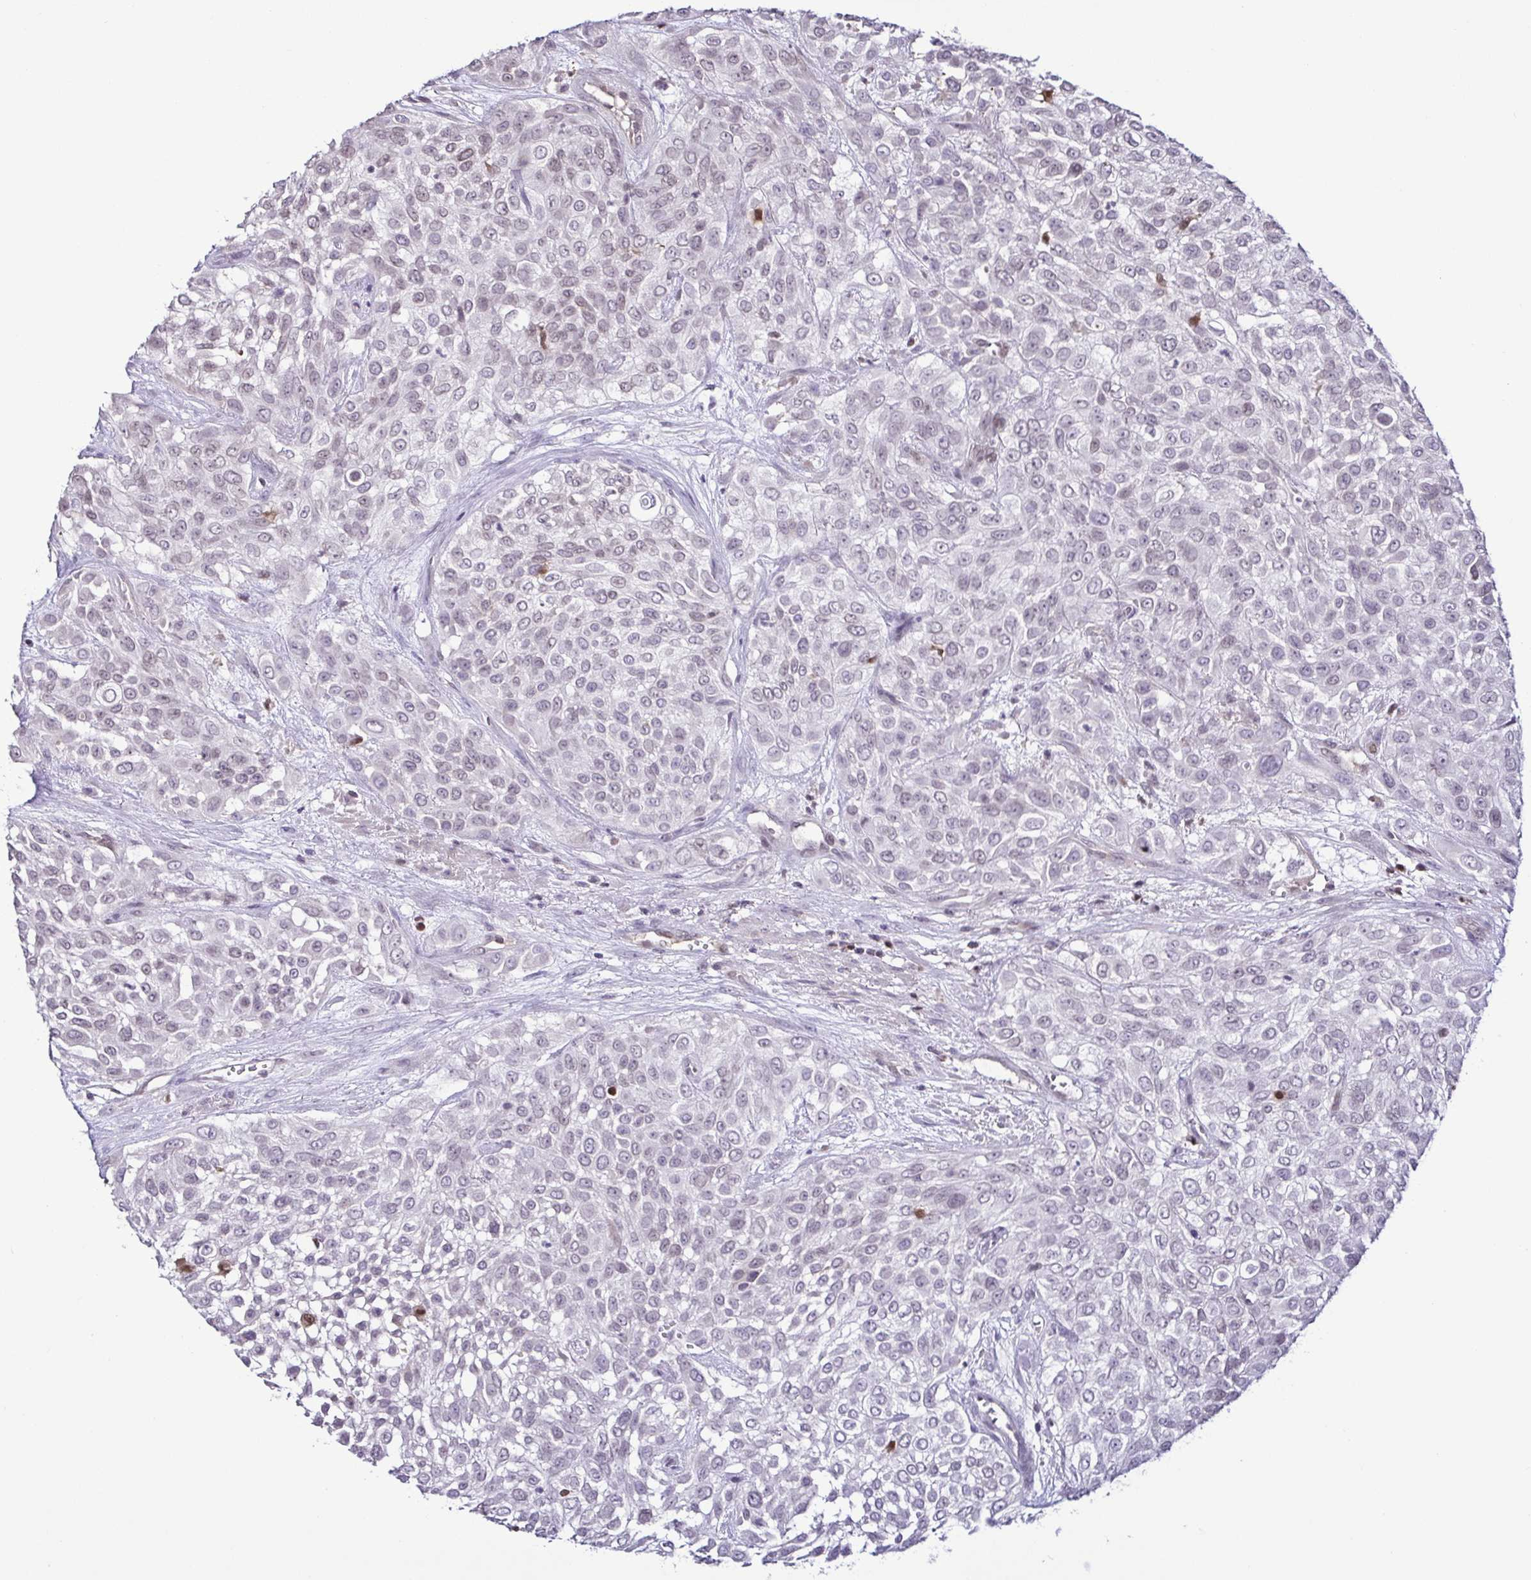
{"staining": {"intensity": "negative", "quantity": "none", "location": "none"}, "tissue": "urothelial cancer", "cell_type": "Tumor cells", "image_type": "cancer", "snomed": [{"axis": "morphology", "description": "Urothelial carcinoma, High grade"}, {"axis": "topography", "description": "Urinary bladder"}], "caption": "Tumor cells show no significant staining in high-grade urothelial carcinoma.", "gene": "PSMB9", "patient": {"sex": "male", "age": 57}}